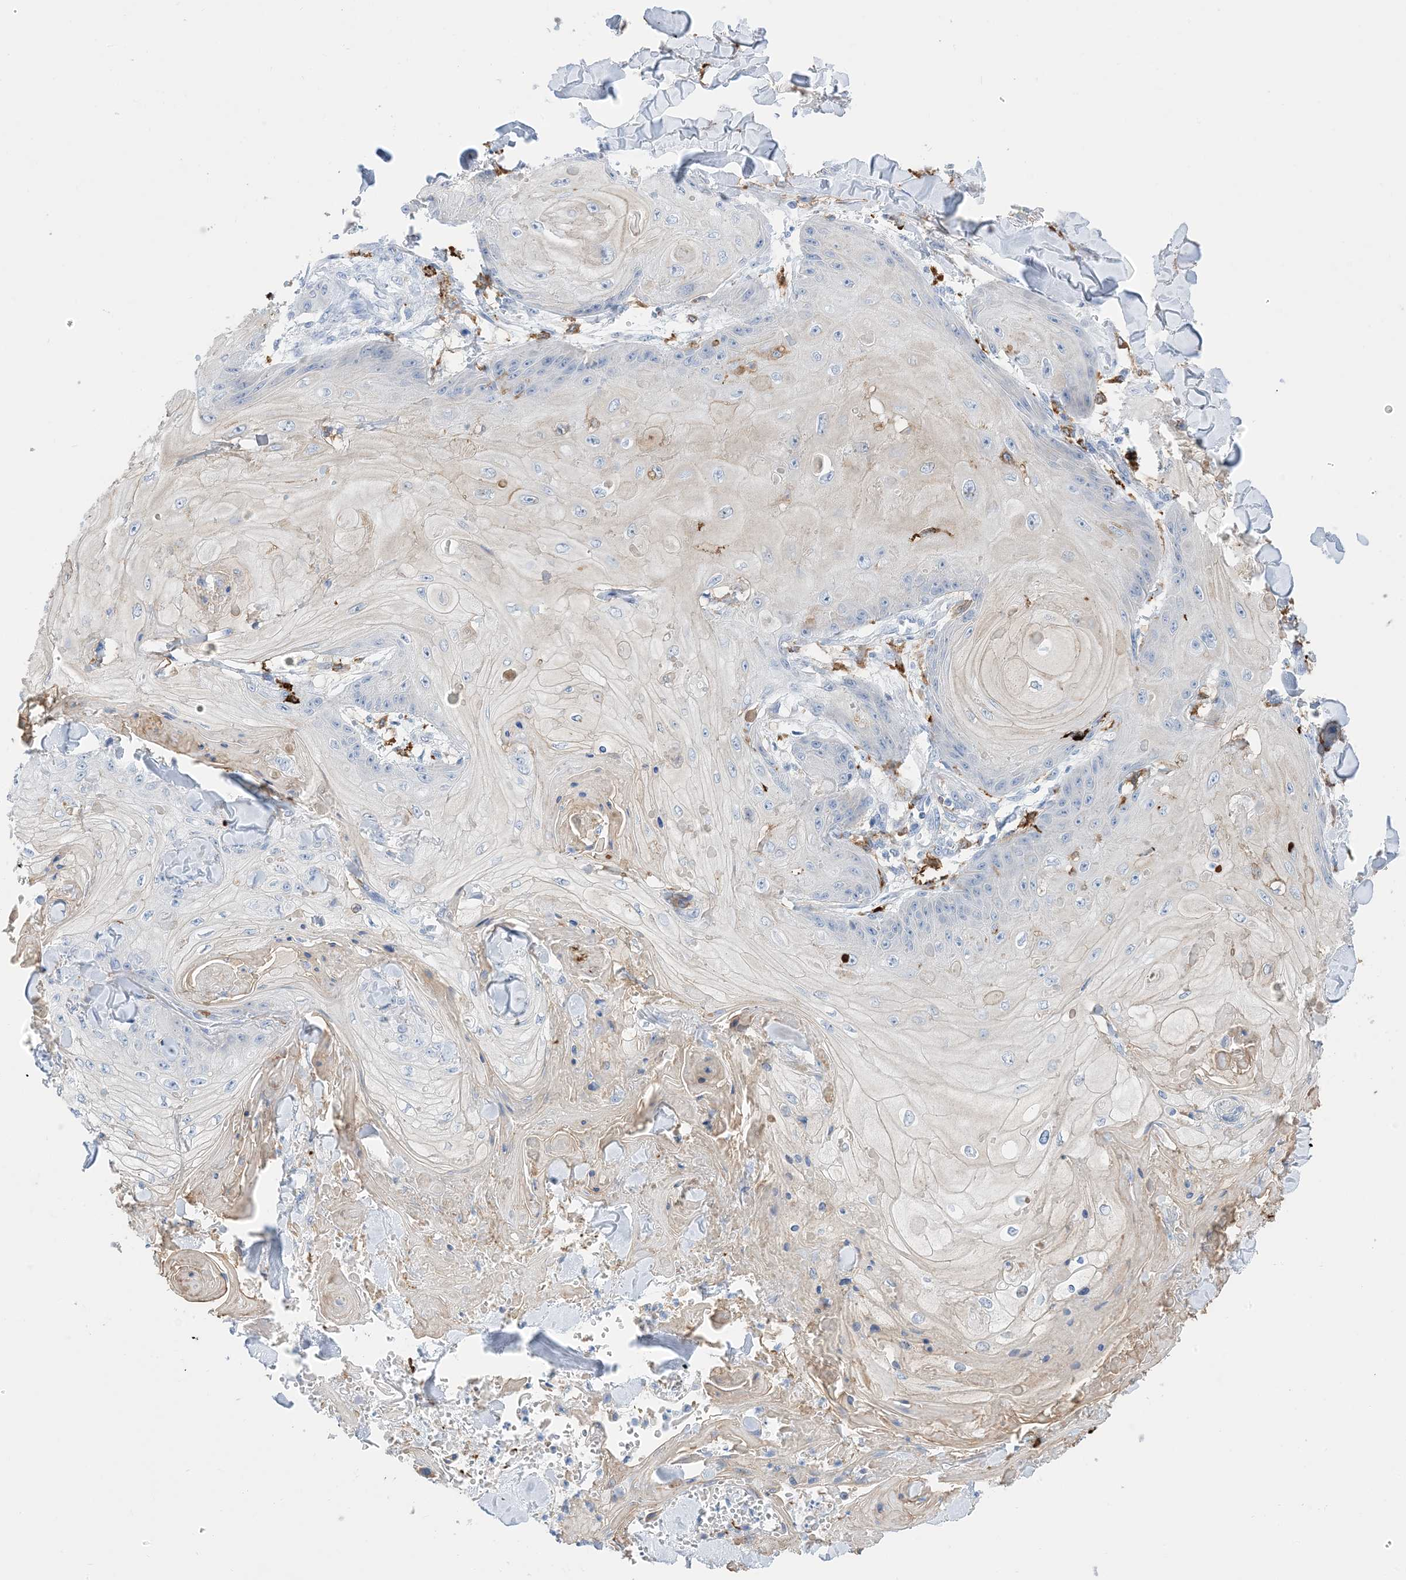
{"staining": {"intensity": "negative", "quantity": "none", "location": "none"}, "tissue": "skin cancer", "cell_type": "Tumor cells", "image_type": "cancer", "snomed": [{"axis": "morphology", "description": "Squamous cell carcinoma, NOS"}, {"axis": "topography", "description": "Skin"}], "caption": "Human skin cancer (squamous cell carcinoma) stained for a protein using immunohistochemistry shows no staining in tumor cells.", "gene": "DPH3", "patient": {"sex": "male", "age": 74}}